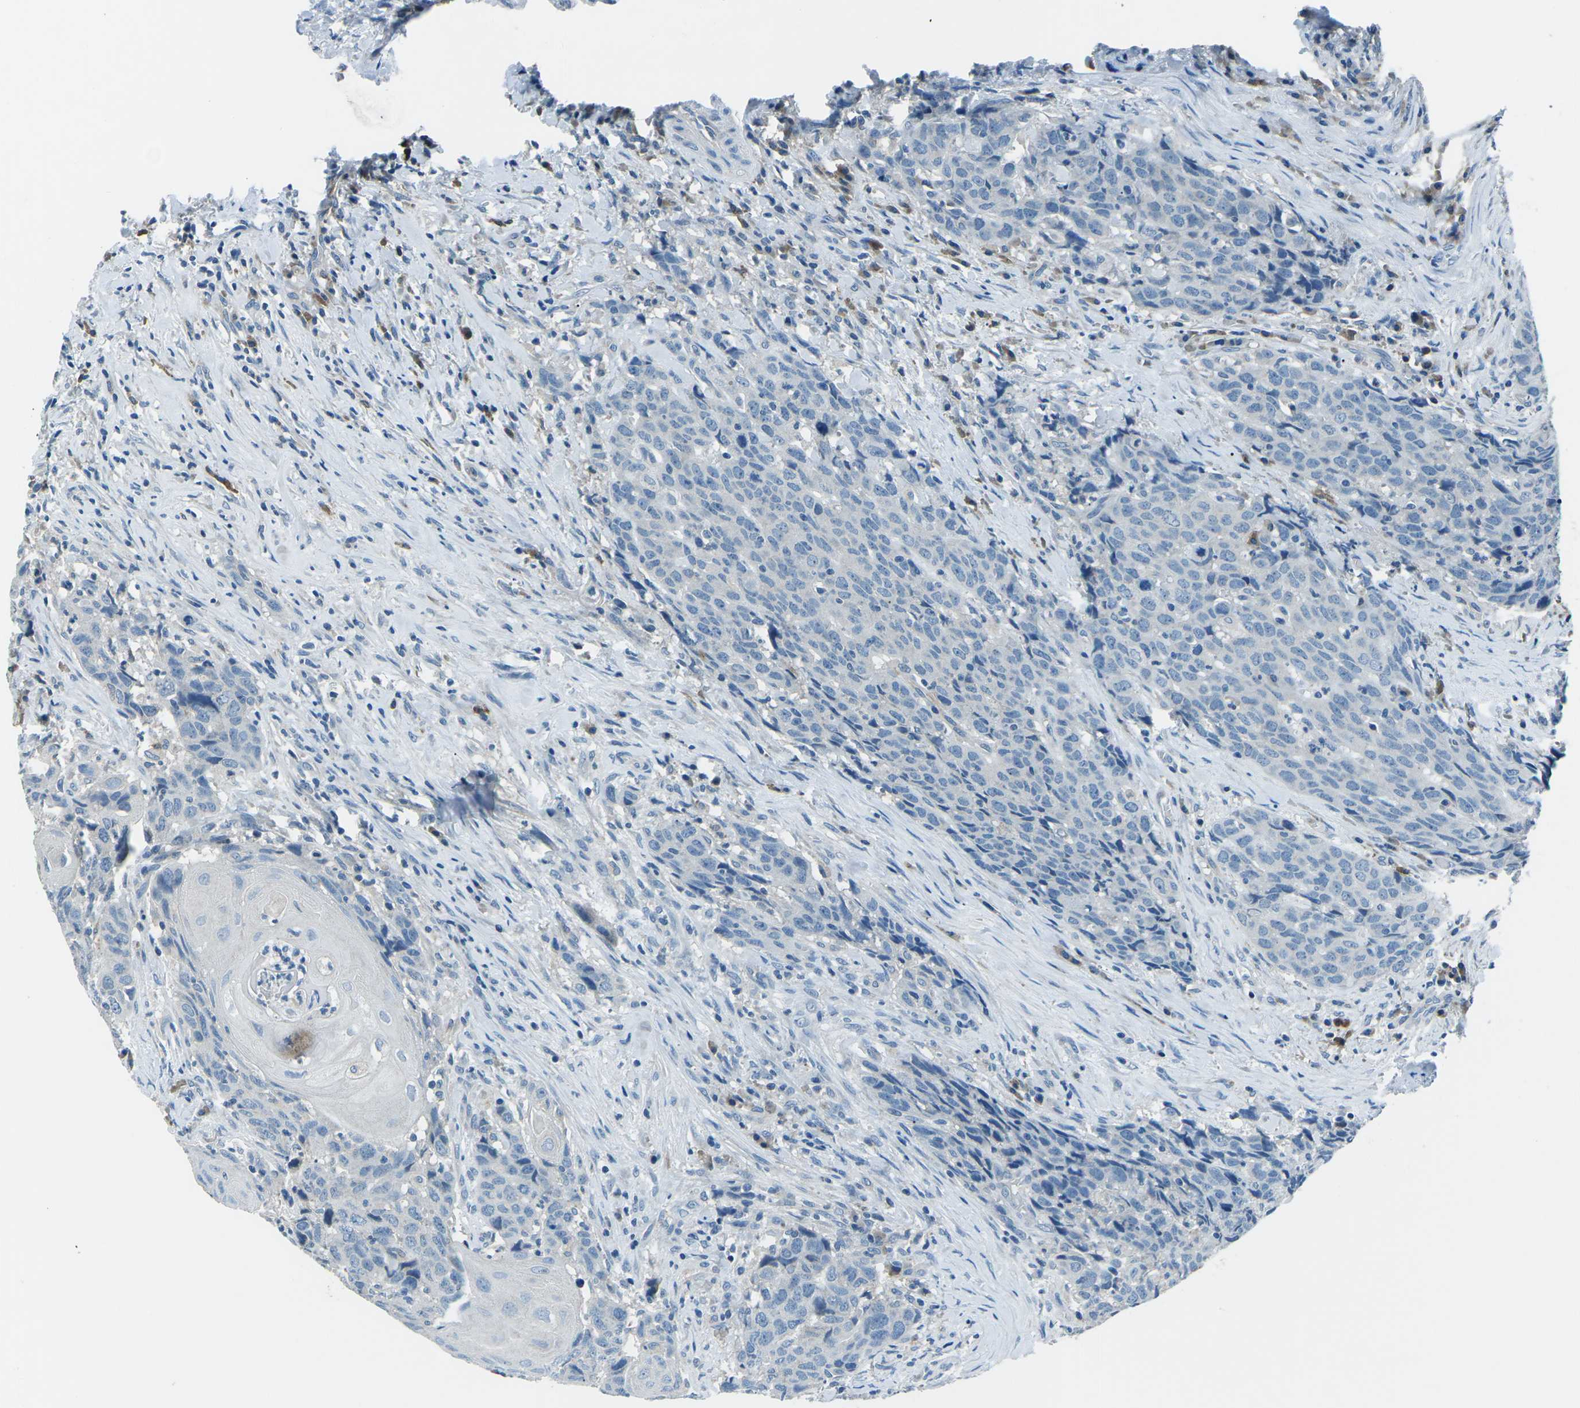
{"staining": {"intensity": "negative", "quantity": "none", "location": "none"}, "tissue": "head and neck cancer", "cell_type": "Tumor cells", "image_type": "cancer", "snomed": [{"axis": "morphology", "description": "Squamous cell carcinoma, NOS"}, {"axis": "topography", "description": "Head-Neck"}], "caption": "The histopathology image demonstrates no staining of tumor cells in head and neck squamous cell carcinoma. The staining is performed using DAB brown chromogen with nuclei counter-stained in using hematoxylin.", "gene": "CD1D", "patient": {"sex": "male", "age": 66}}